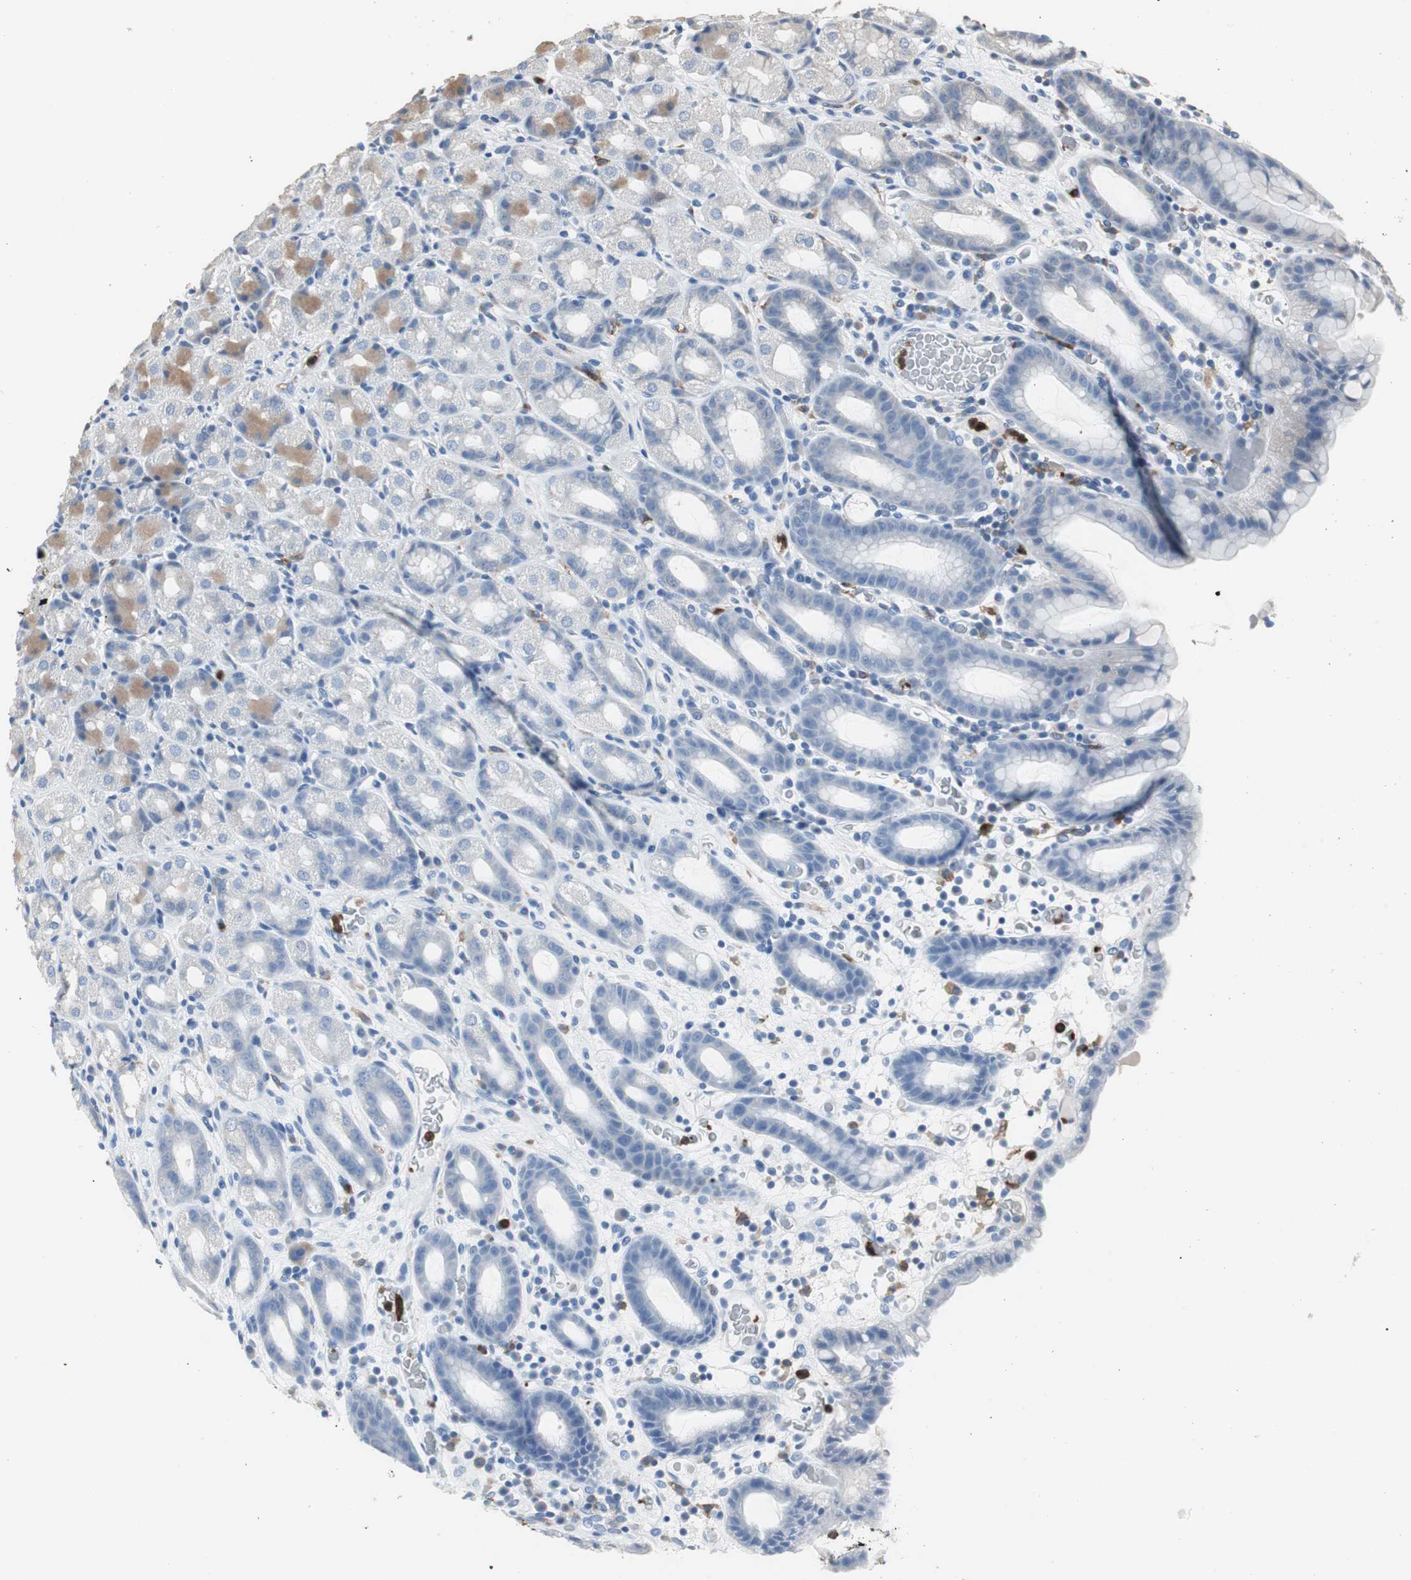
{"staining": {"intensity": "moderate", "quantity": "25%-75%", "location": "cytoplasmic/membranous"}, "tissue": "stomach", "cell_type": "Glandular cells", "image_type": "normal", "snomed": [{"axis": "morphology", "description": "Normal tissue, NOS"}, {"axis": "topography", "description": "Stomach, upper"}], "caption": "A medium amount of moderate cytoplasmic/membranous staining is present in approximately 25%-75% of glandular cells in benign stomach.", "gene": "NCF2", "patient": {"sex": "male", "age": 68}}